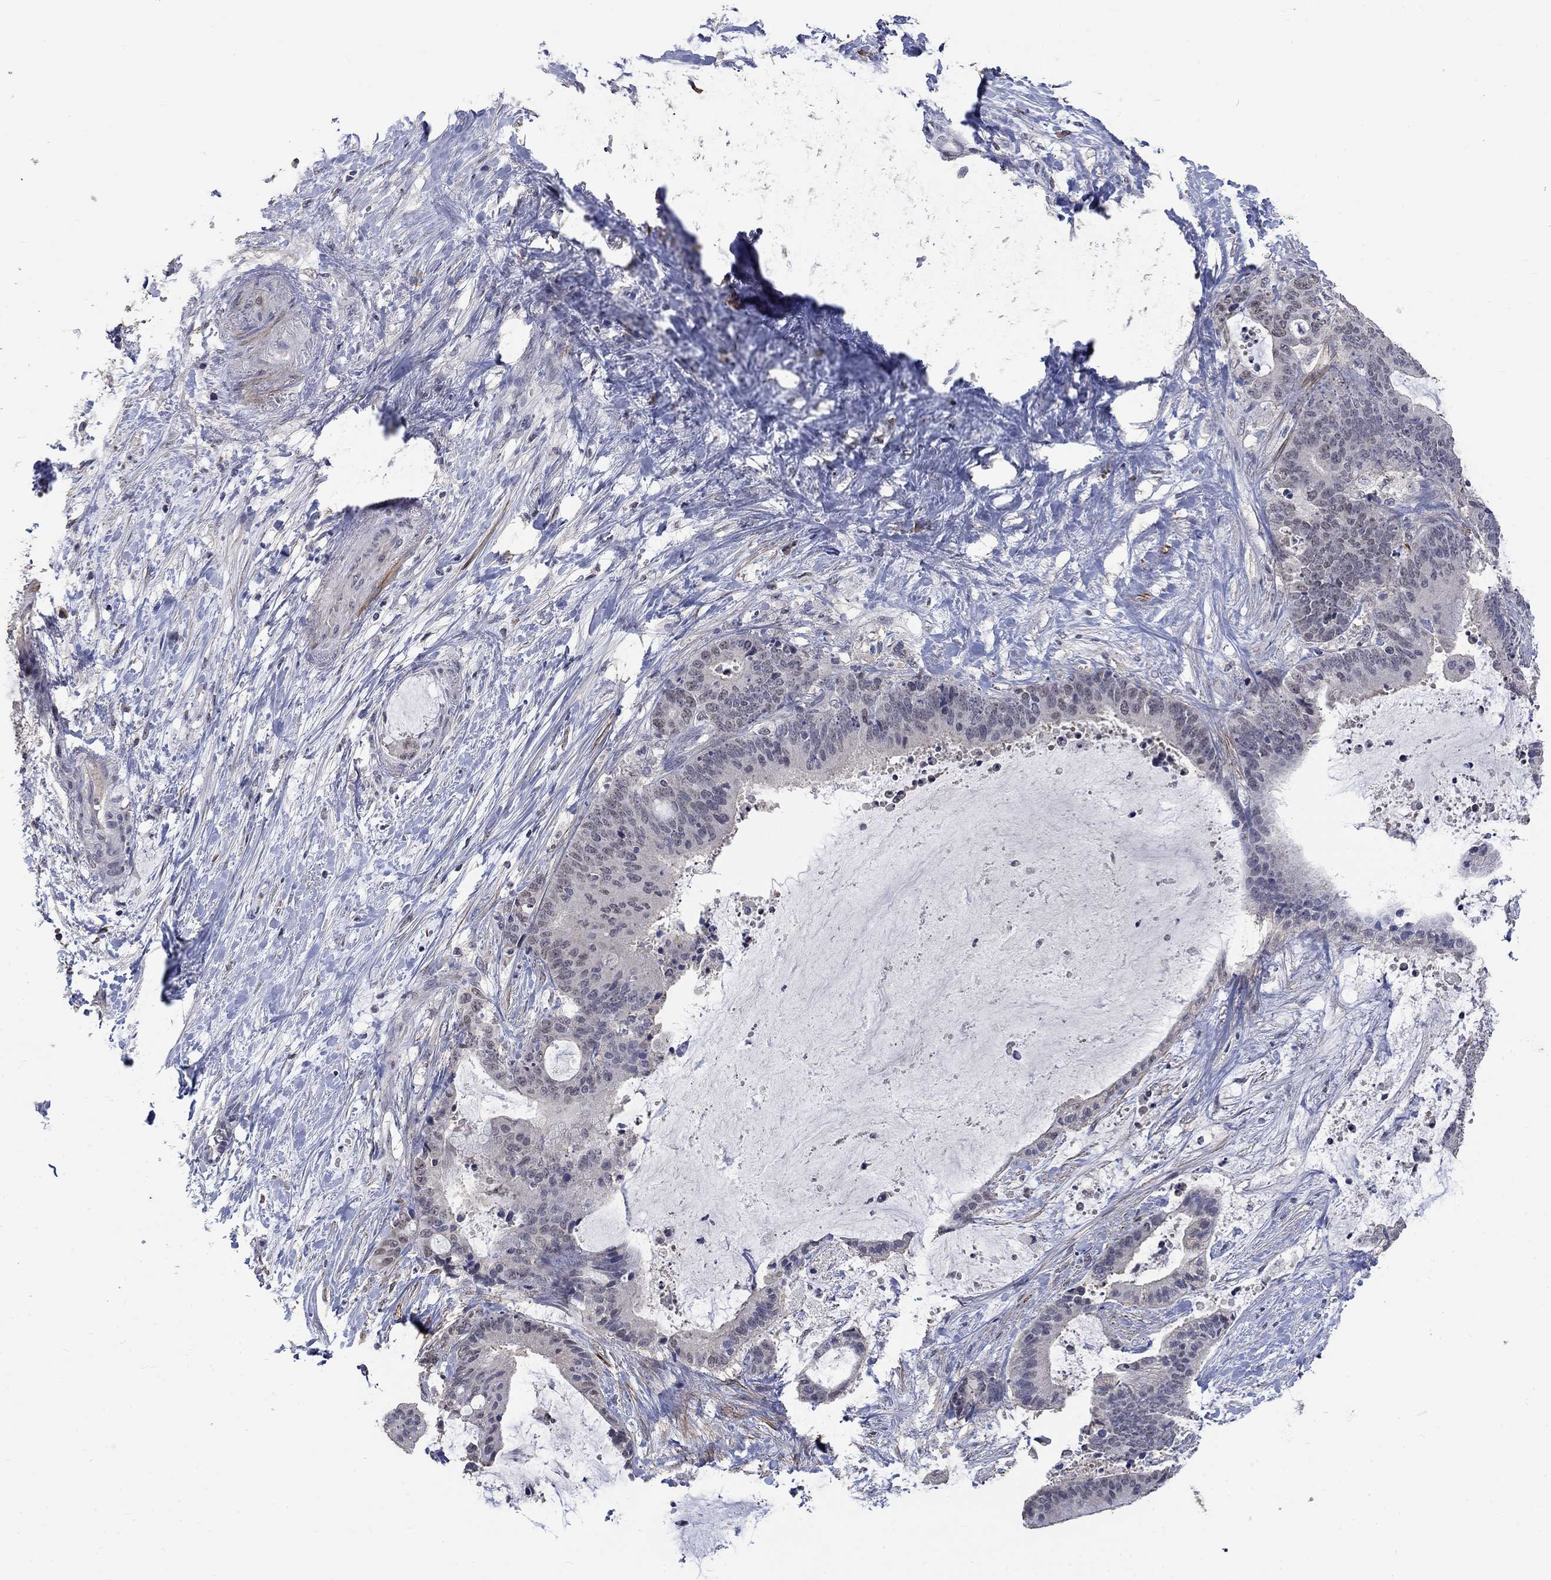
{"staining": {"intensity": "negative", "quantity": "none", "location": "none"}, "tissue": "liver cancer", "cell_type": "Tumor cells", "image_type": "cancer", "snomed": [{"axis": "morphology", "description": "Cholangiocarcinoma"}, {"axis": "topography", "description": "Liver"}], "caption": "The histopathology image reveals no significant expression in tumor cells of liver cancer (cholangiocarcinoma).", "gene": "ZBTB18", "patient": {"sex": "female", "age": 73}}